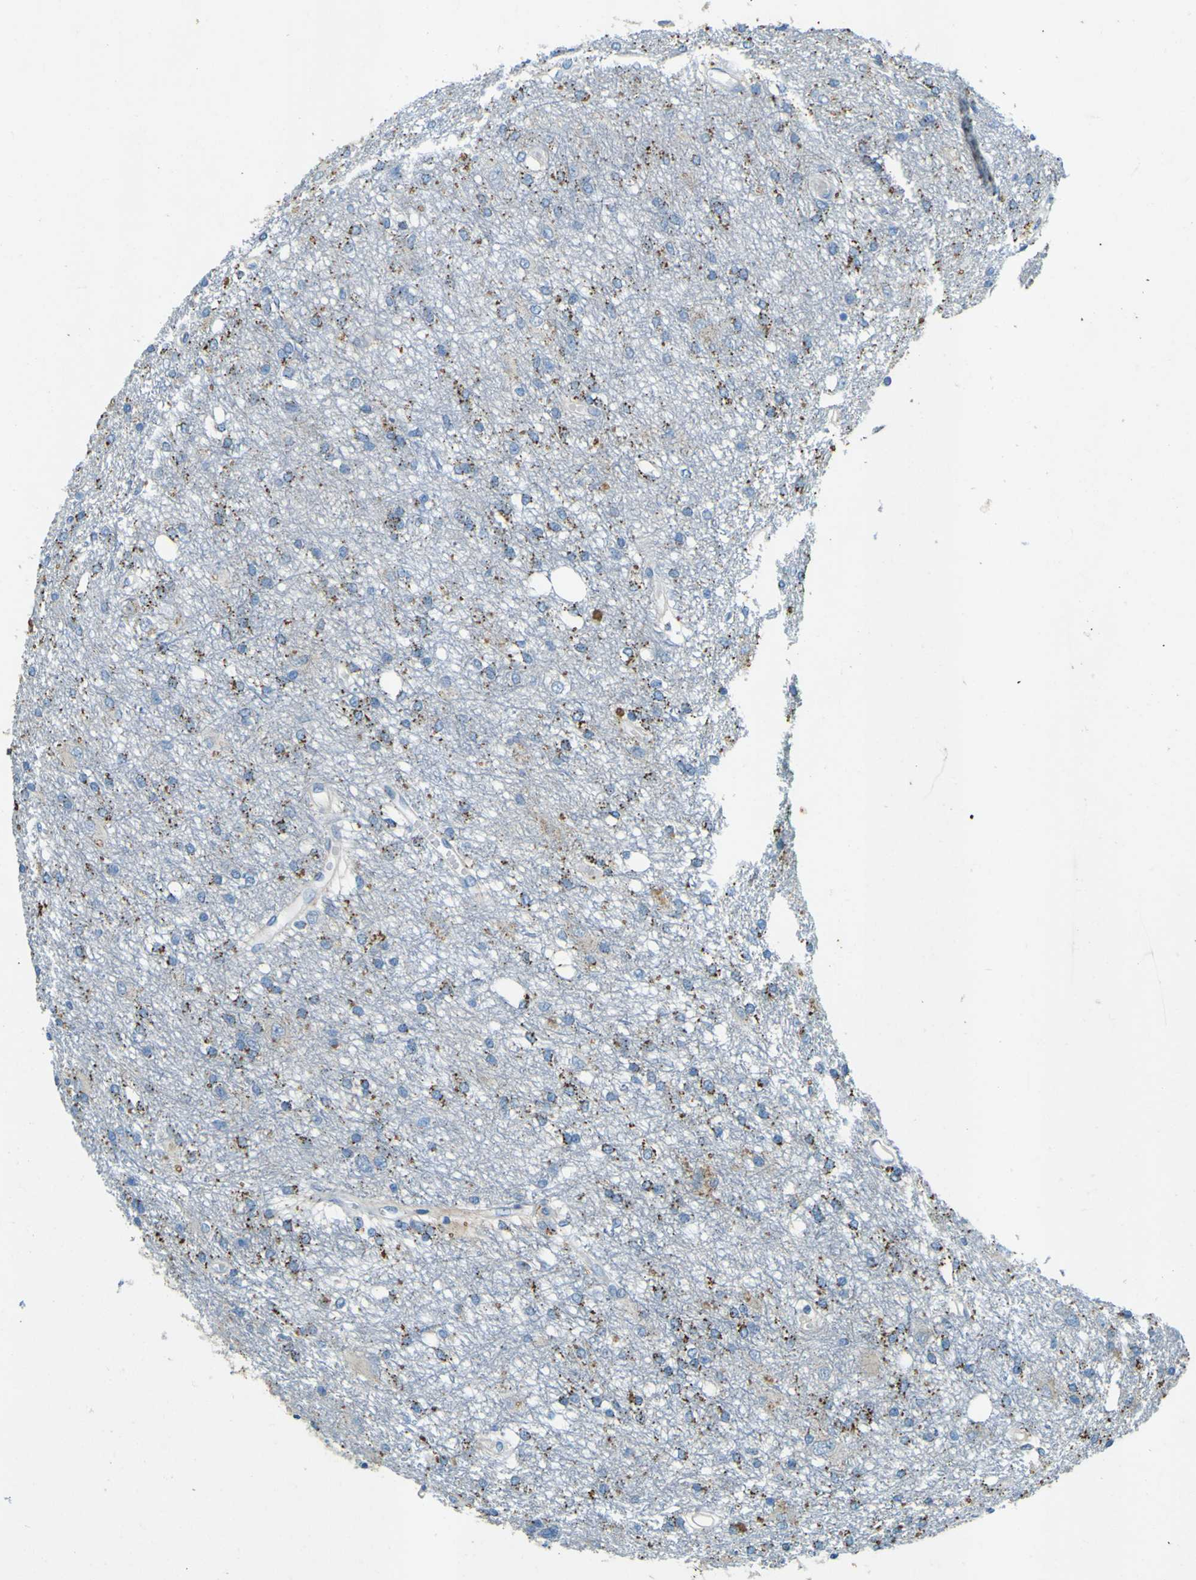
{"staining": {"intensity": "moderate", "quantity": "25%-75%", "location": "cytoplasmic/membranous"}, "tissue": "glioma", "cell_type": "Tumor cells", "image_type": "cancer", "snomed": [{"axis": "morphology", "description": "Glioma, malignant, High grade"}, {"axis": "topography", "description": "Brain"}], "caption": "Tumor cells show medium levels of moderate cytoplasmic/membranous expression in about 25%-75% of cells in malignant high-grade glioma.", "gene": "PDE9A", "patient": {"sex": "female", "age": 59}}